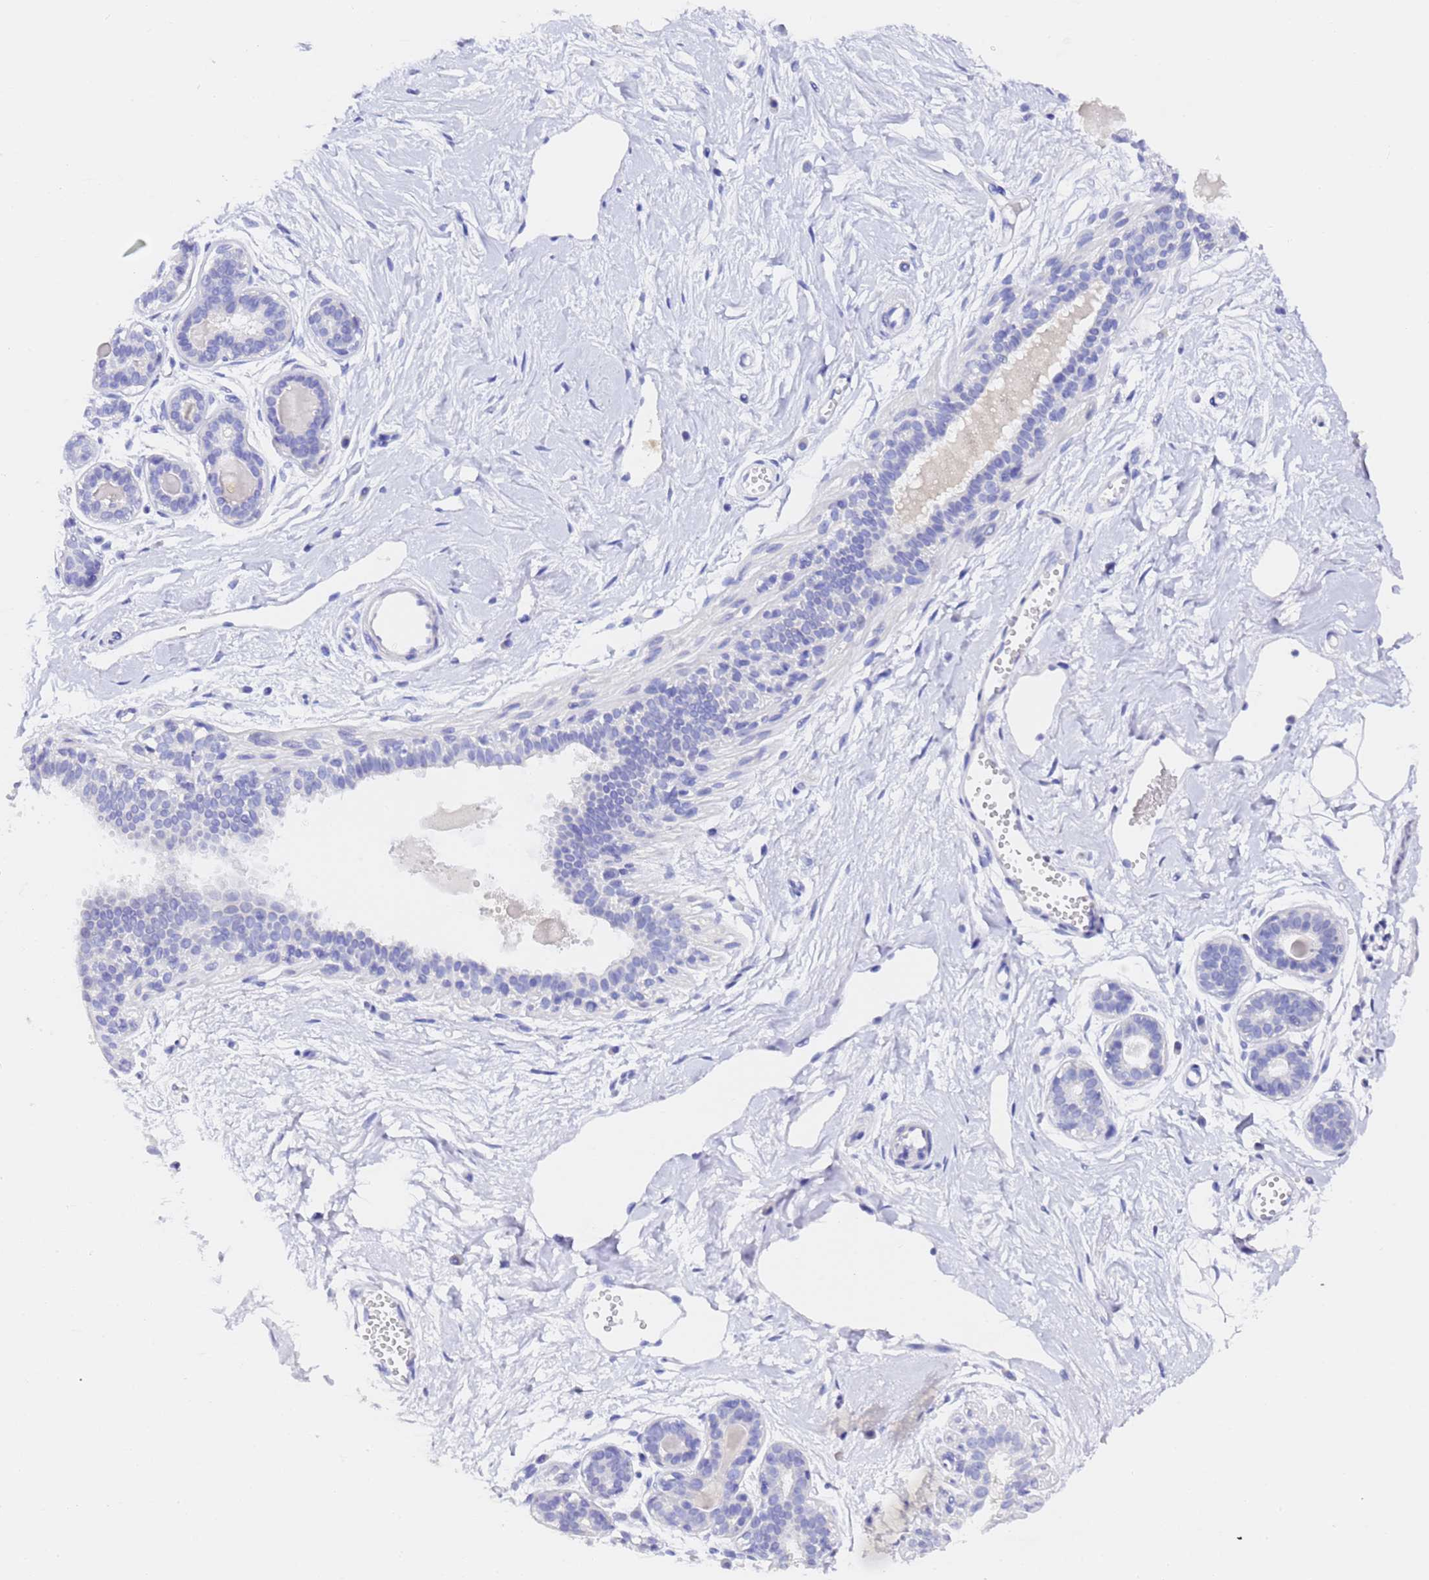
{"staining": {"intensity": "negative", "quantity": "none", "location": "none"}, "tissue": "breast", "cell_type": "Adipocytes", "image_type": "normal", "snomed": [{"axis": "morphology", "description": "Normal tissue, NOS"}, {"axis": "topography", "description": "Breast"}], "caption": "An immunohistochemistry (IHC) histopathology image of unremarkable breast is shown. There is no staining in adipocytes of breast.", "gene": "GABRA1", "patient": {"sex": "female", "age": 45}}